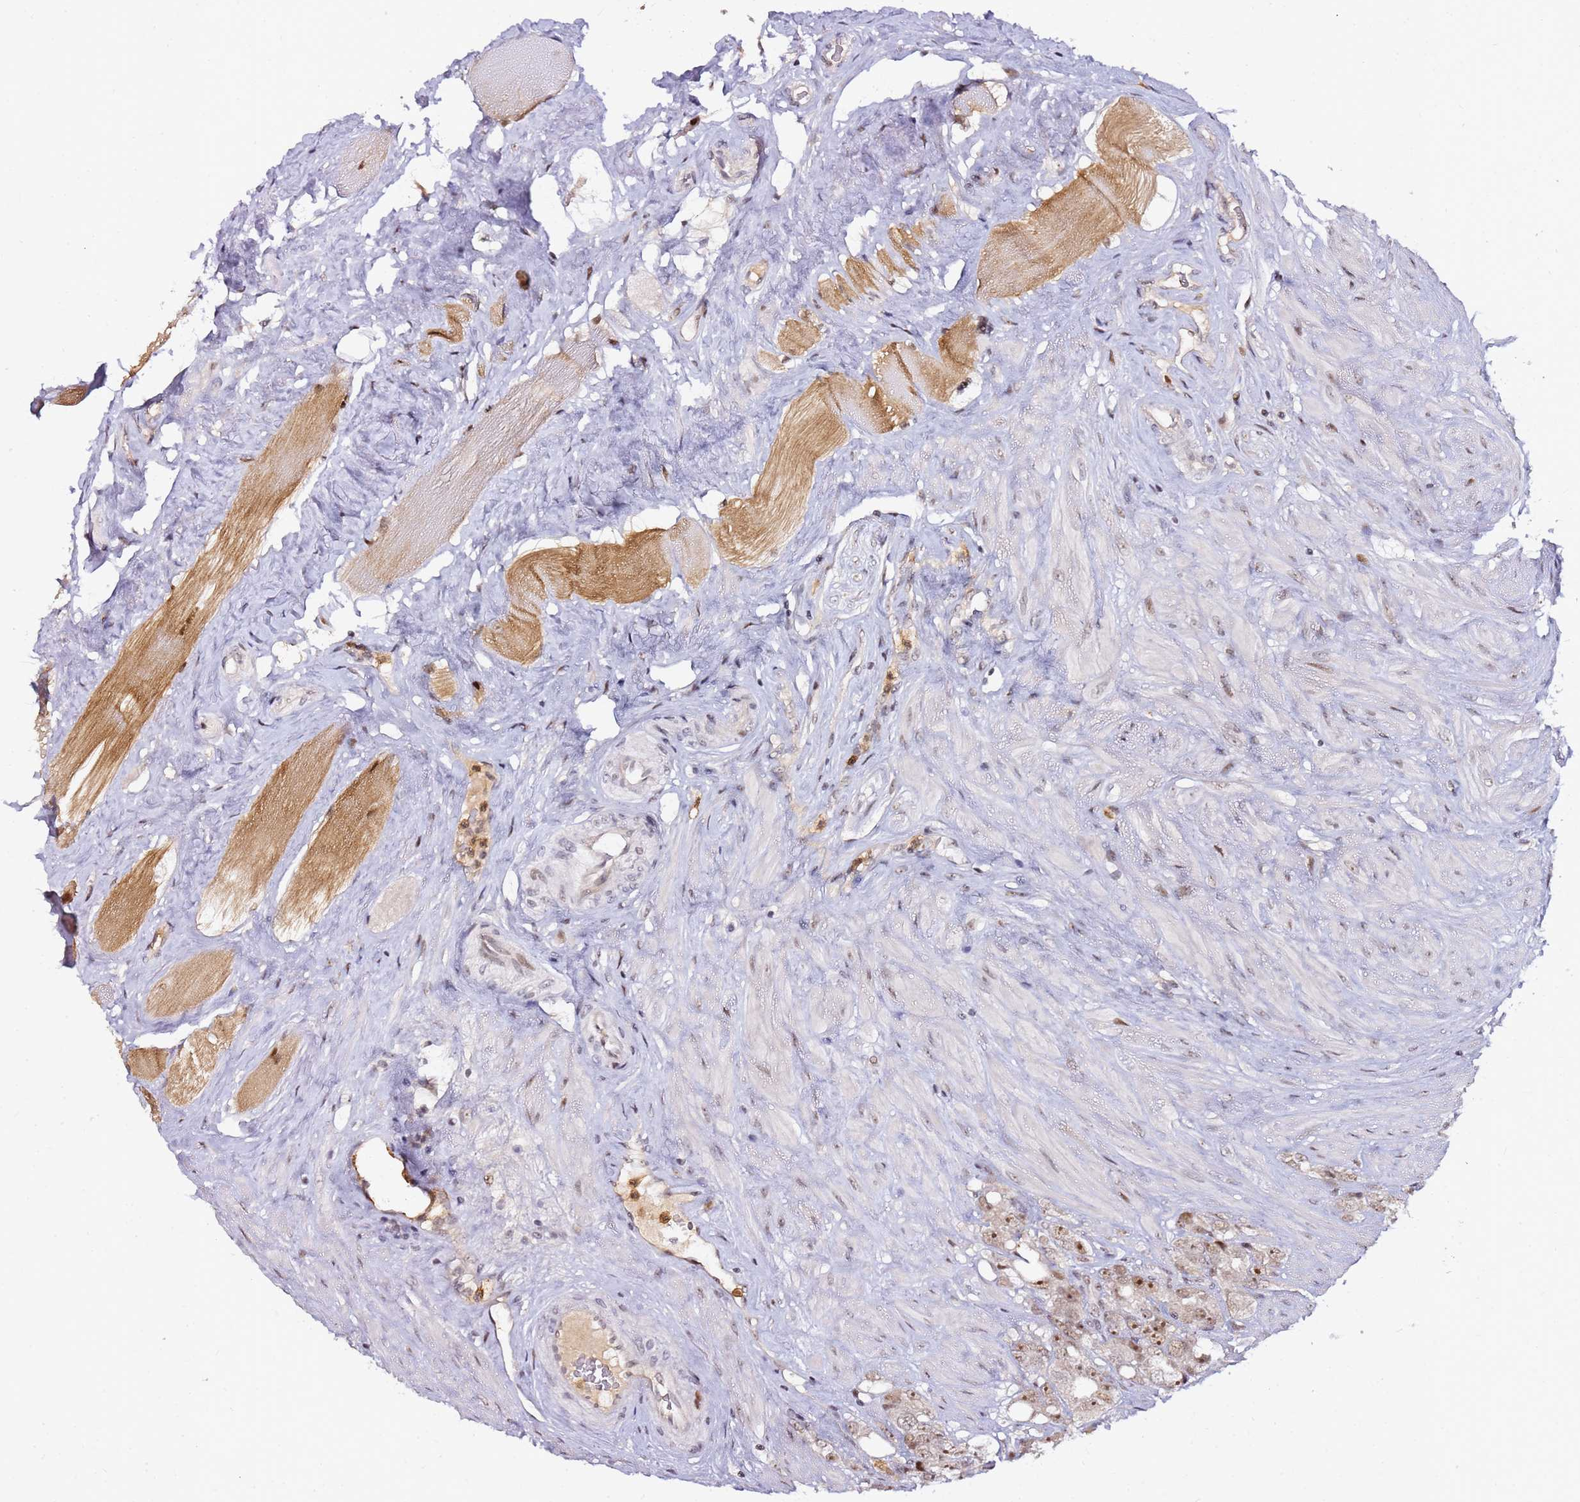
{"staining": {"intensity": "moderate", "quantity": ">75%", "location": "nuclear"}, "tissue": "prostate cancer", "cell_type": "Tumor cells", "image_type": "cancer", "snomed": [{"axis": "morphology", "description": "Adenocarcinoma, NOS"}, {"axis": "topography", "description": "Prostate"}], "caption": "Prostate adenocarcinoma was stained to show a protein in brown. There is medium levels of moderate nuclear staining in about >75% of tumor cells.", "gene": "FCF1", "patient": {"sex": "male", "age": 79}}